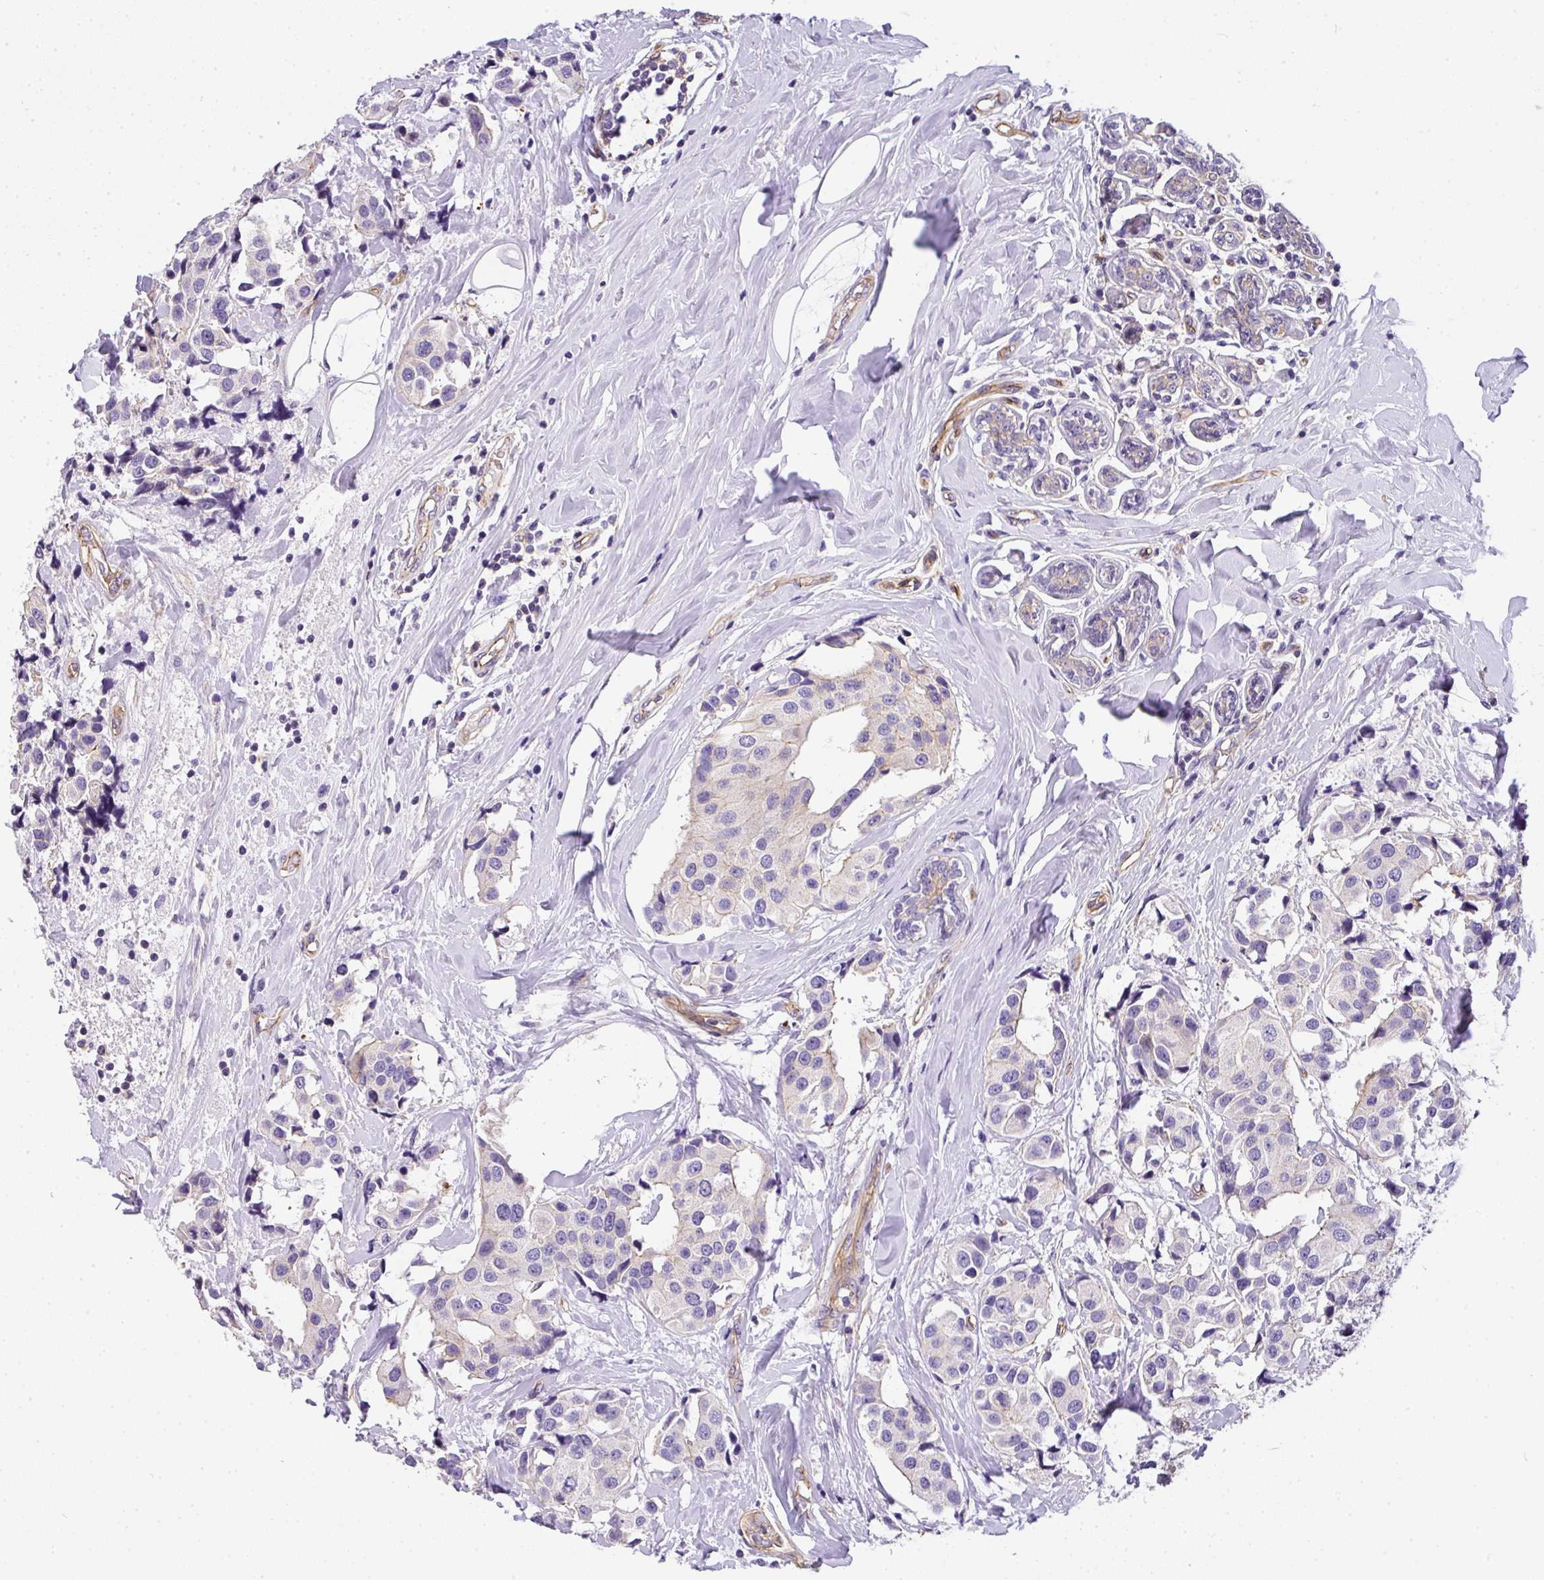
{"staining": {"intensity": "negative", "quantity": "none", "location": "none"}, "tissue": "breast cancer", "cell_type": "Tumor cells", "image_type": "cancer", "snomed": [{"axis": "morphology", "description": "Normal tissue, NOS"}, {"axis": "morphology", "description": "Duct carcinoma"}, {"axis": "topography", "description": "Breast"}], "caption": "Immunohistochemistry of breast infiltrating ductal carcinoma shows no positivity in tumor cells. The staining was performed using DAB to visualize the protein expression in brown, while the nuclei were stained in blue with hematoxylin (Magnification: 20x).", "gene": "OR11H4", "patient": {"sex": "female", "age": 39}}